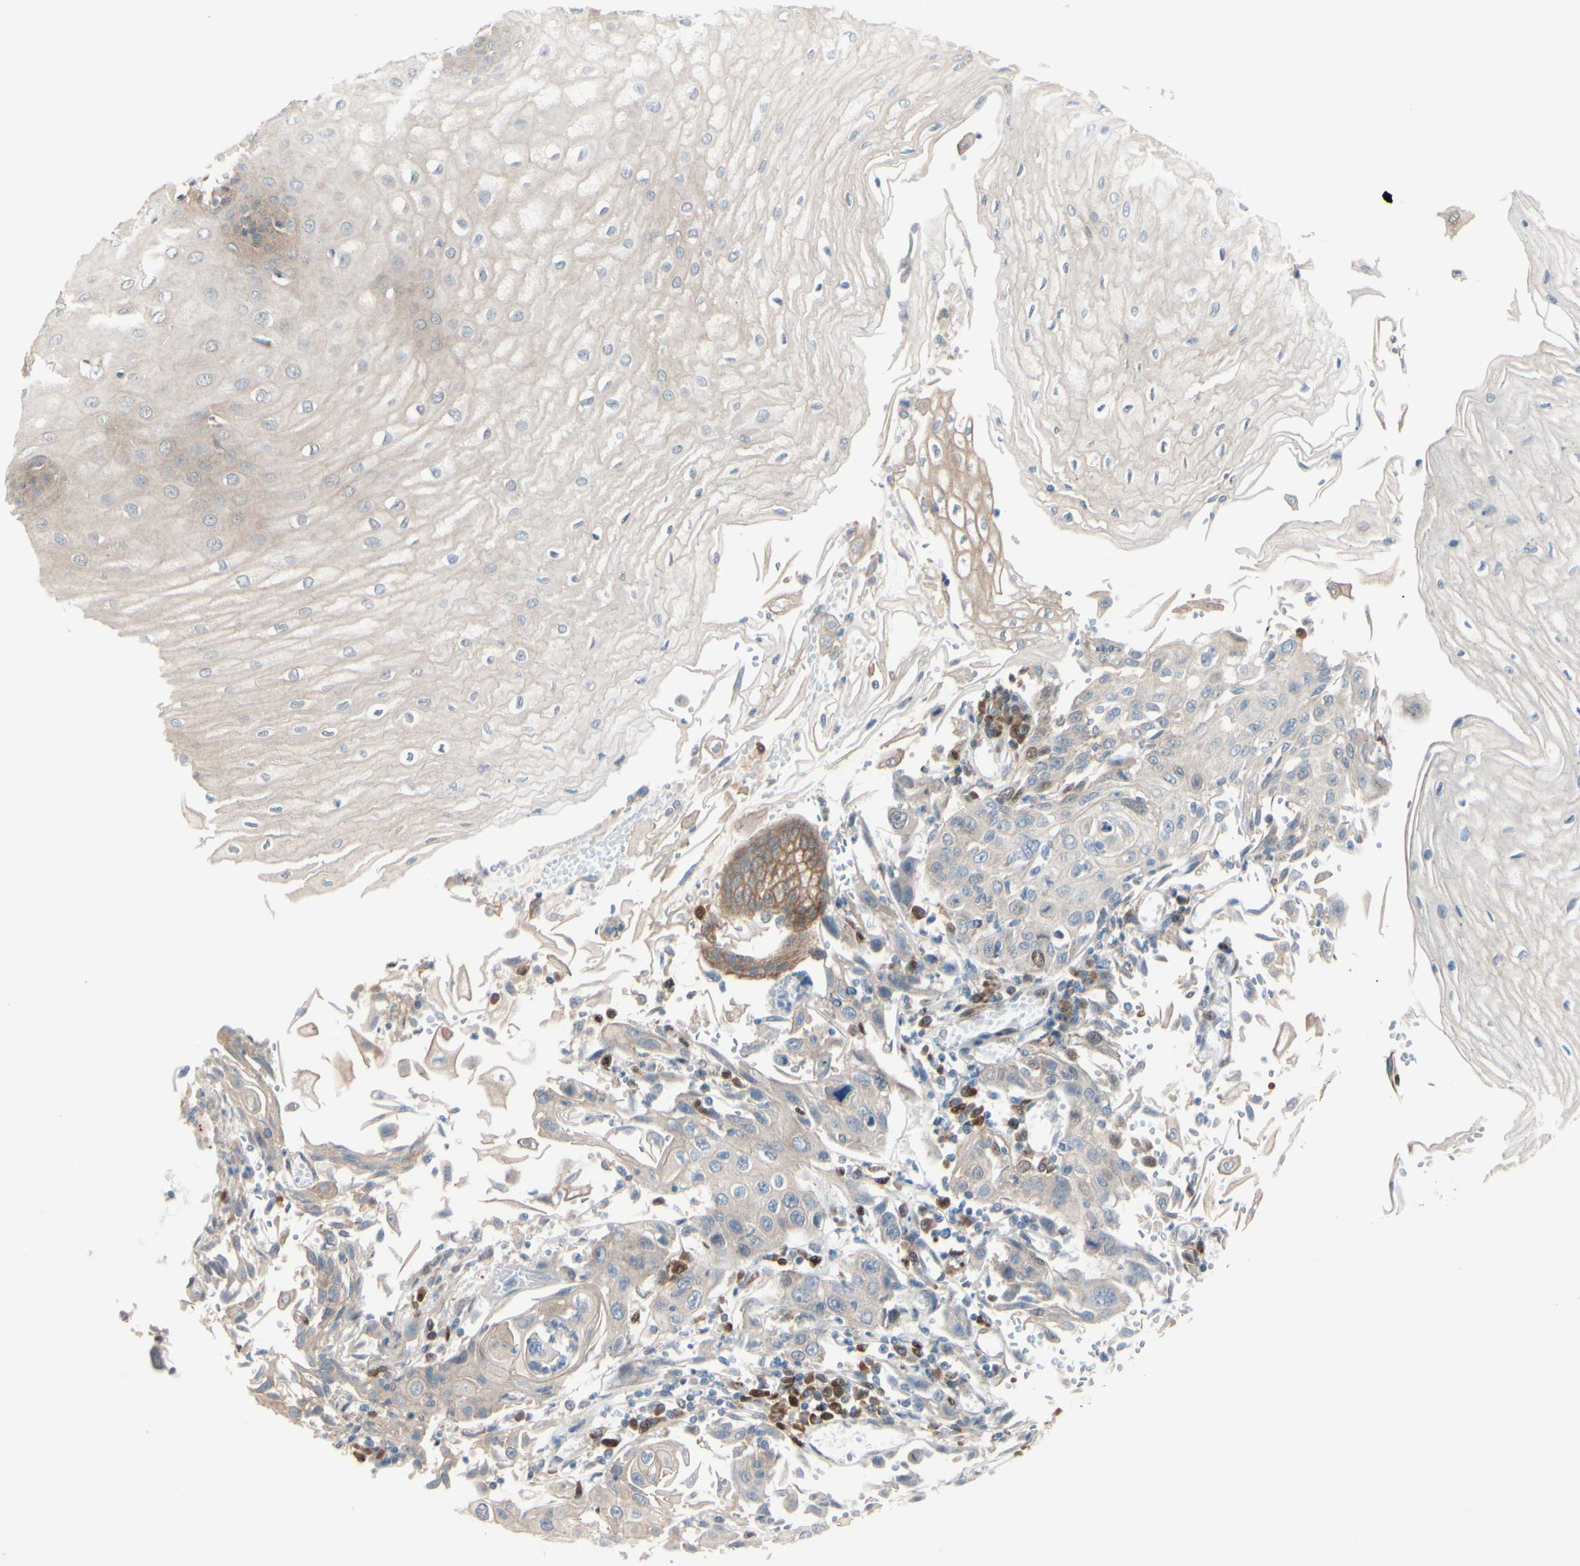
{"staining": {"intensity": "moderate", "quantity": "<25%", "location": "cytoplasmic/membranous,nuclear"}, "tissue": "esophagus", "cell_type": "Squamous epithelial cells", "image_type": "normal", "snomed": [{"axis": "morphology", "description": "Normal tissue, NOS"}, {"axis": "morphology", "description": "Squamous cell carcinoma, NOS"}, {"axis": "topography", "description": "Esophagus"}], "caption": "This micrograph demonstrates IHC staining of benign esophagus, with low moderate cytoplasmic/membranous,nuclear staining in about <25% of squamous epithelial cells.", "gene": "PTTG1", "patient": {"sex": "male", "age": 65}}